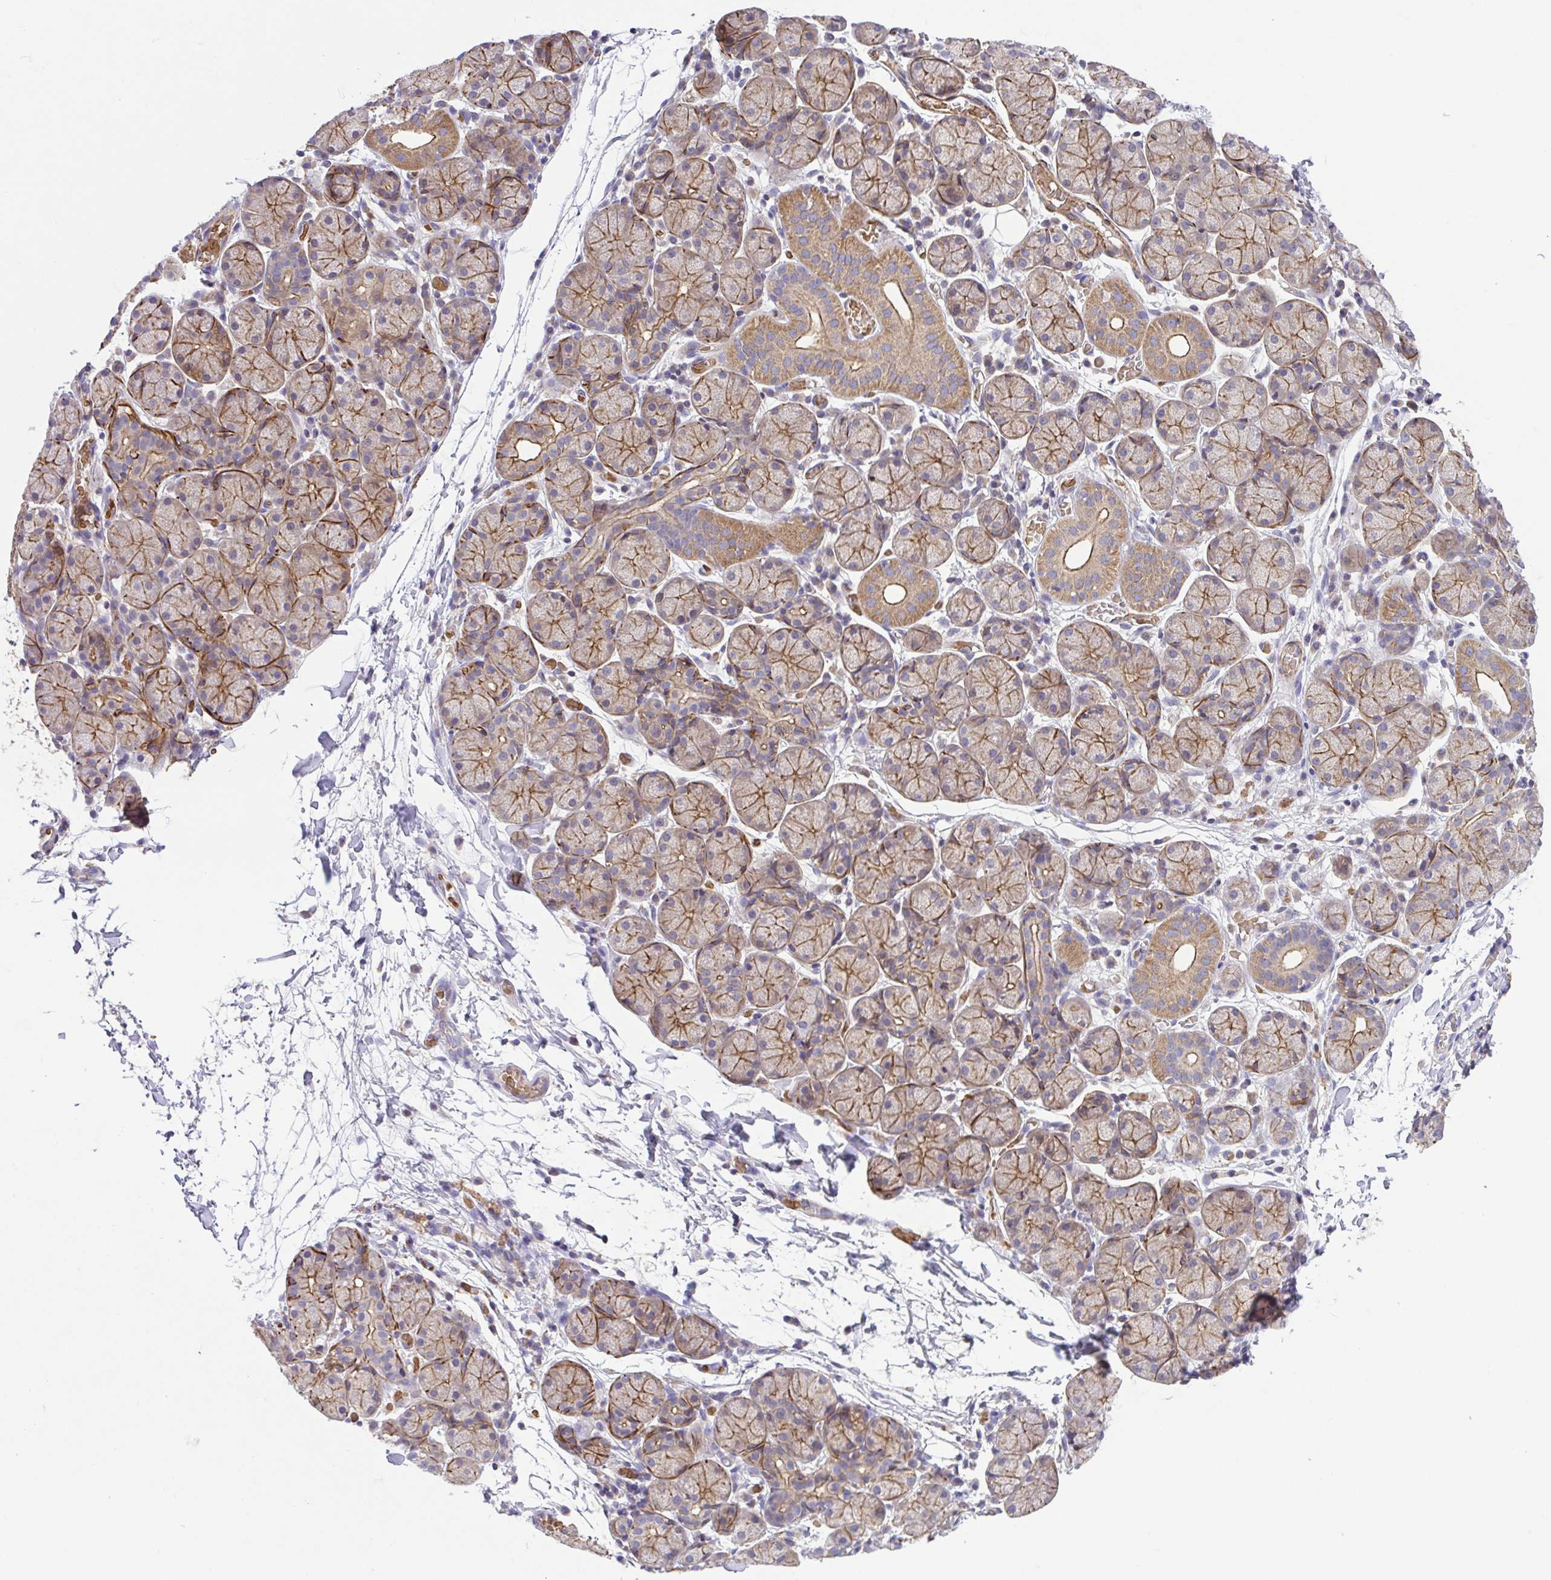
{"staining": {"intensity": "moderate", "quantity": "25%-75%", "location": "cytoplasmic/membranous"}, "tissue": "salivary gland", "cell_type": "Glandular cells", "image_type": "normal", "snomed": [{"axis": "morphology", "description": "Normal tissue, NOS"}, {"axis": "topography", "description": "Salivary gland"}], "caption": "Benign salivary gland shows moderate cytoplasmic/membranous positivity in approximately 25%-75% of glandular cells.", "gene": "IDE", "patient": {"sex": "female", "age": 24}}